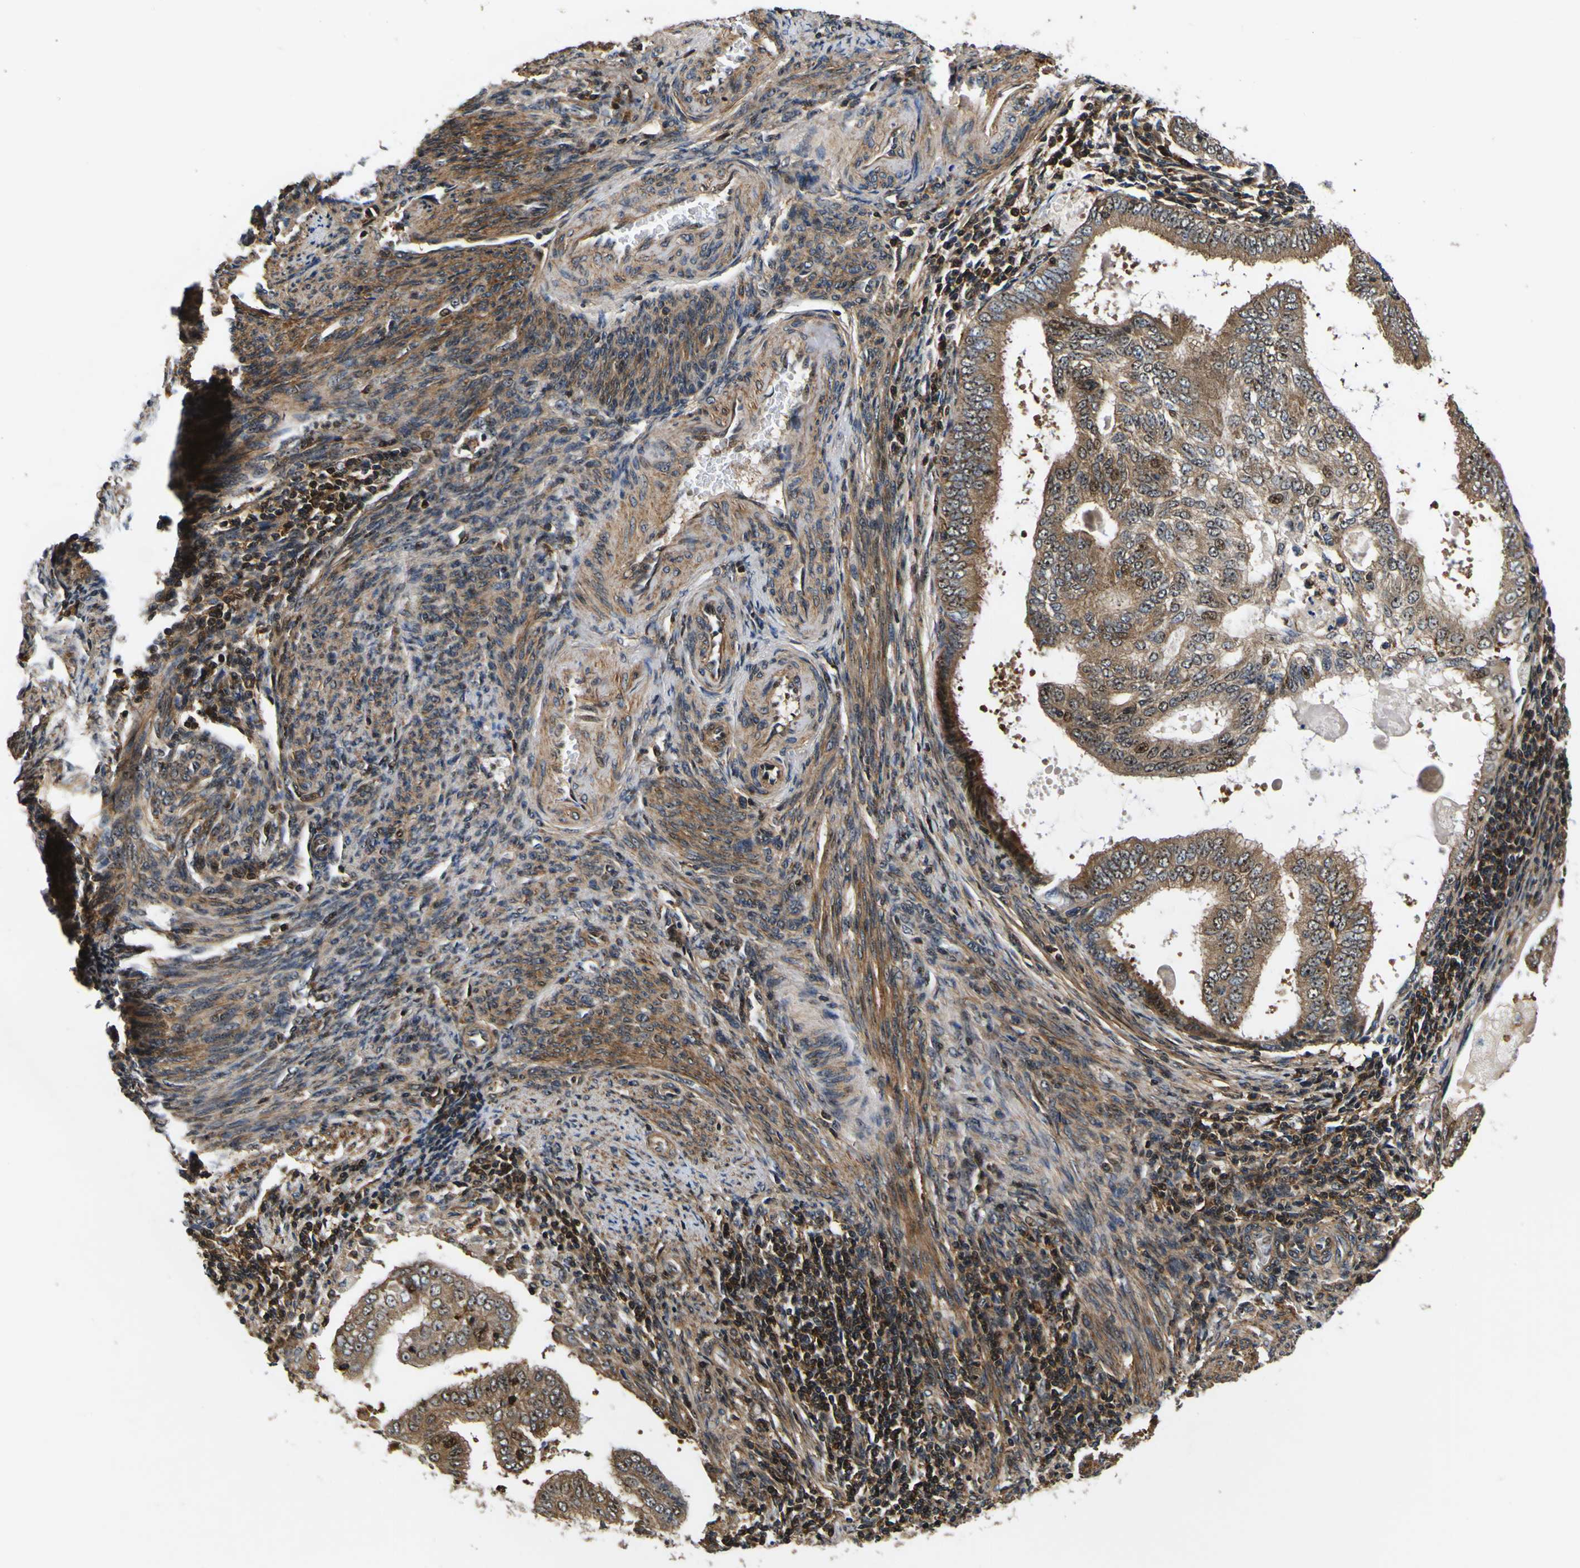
{"staining": {"intensity": "moderate", "quantity": ">75%", "location": "cytoplasmic/membranous,nuclear"}, "tissue": "endometrial cancer", "cell_type": "Tumor cells", "image_type": "cancer", "snomed": [{"axis": "morphology", "description": "Adenocarcinoma, NOS"}, {"axis": "topography", "description": "Endometrium"}], "caption": "About >75% of tumor cells in human endometrial cancer show moderate cytoplasmic/membranous and nuclear protein staining as visualized by brown immunohistochemical staining.", "gene": "LRP4", "patient": {"sex": "female", "age": 58}}